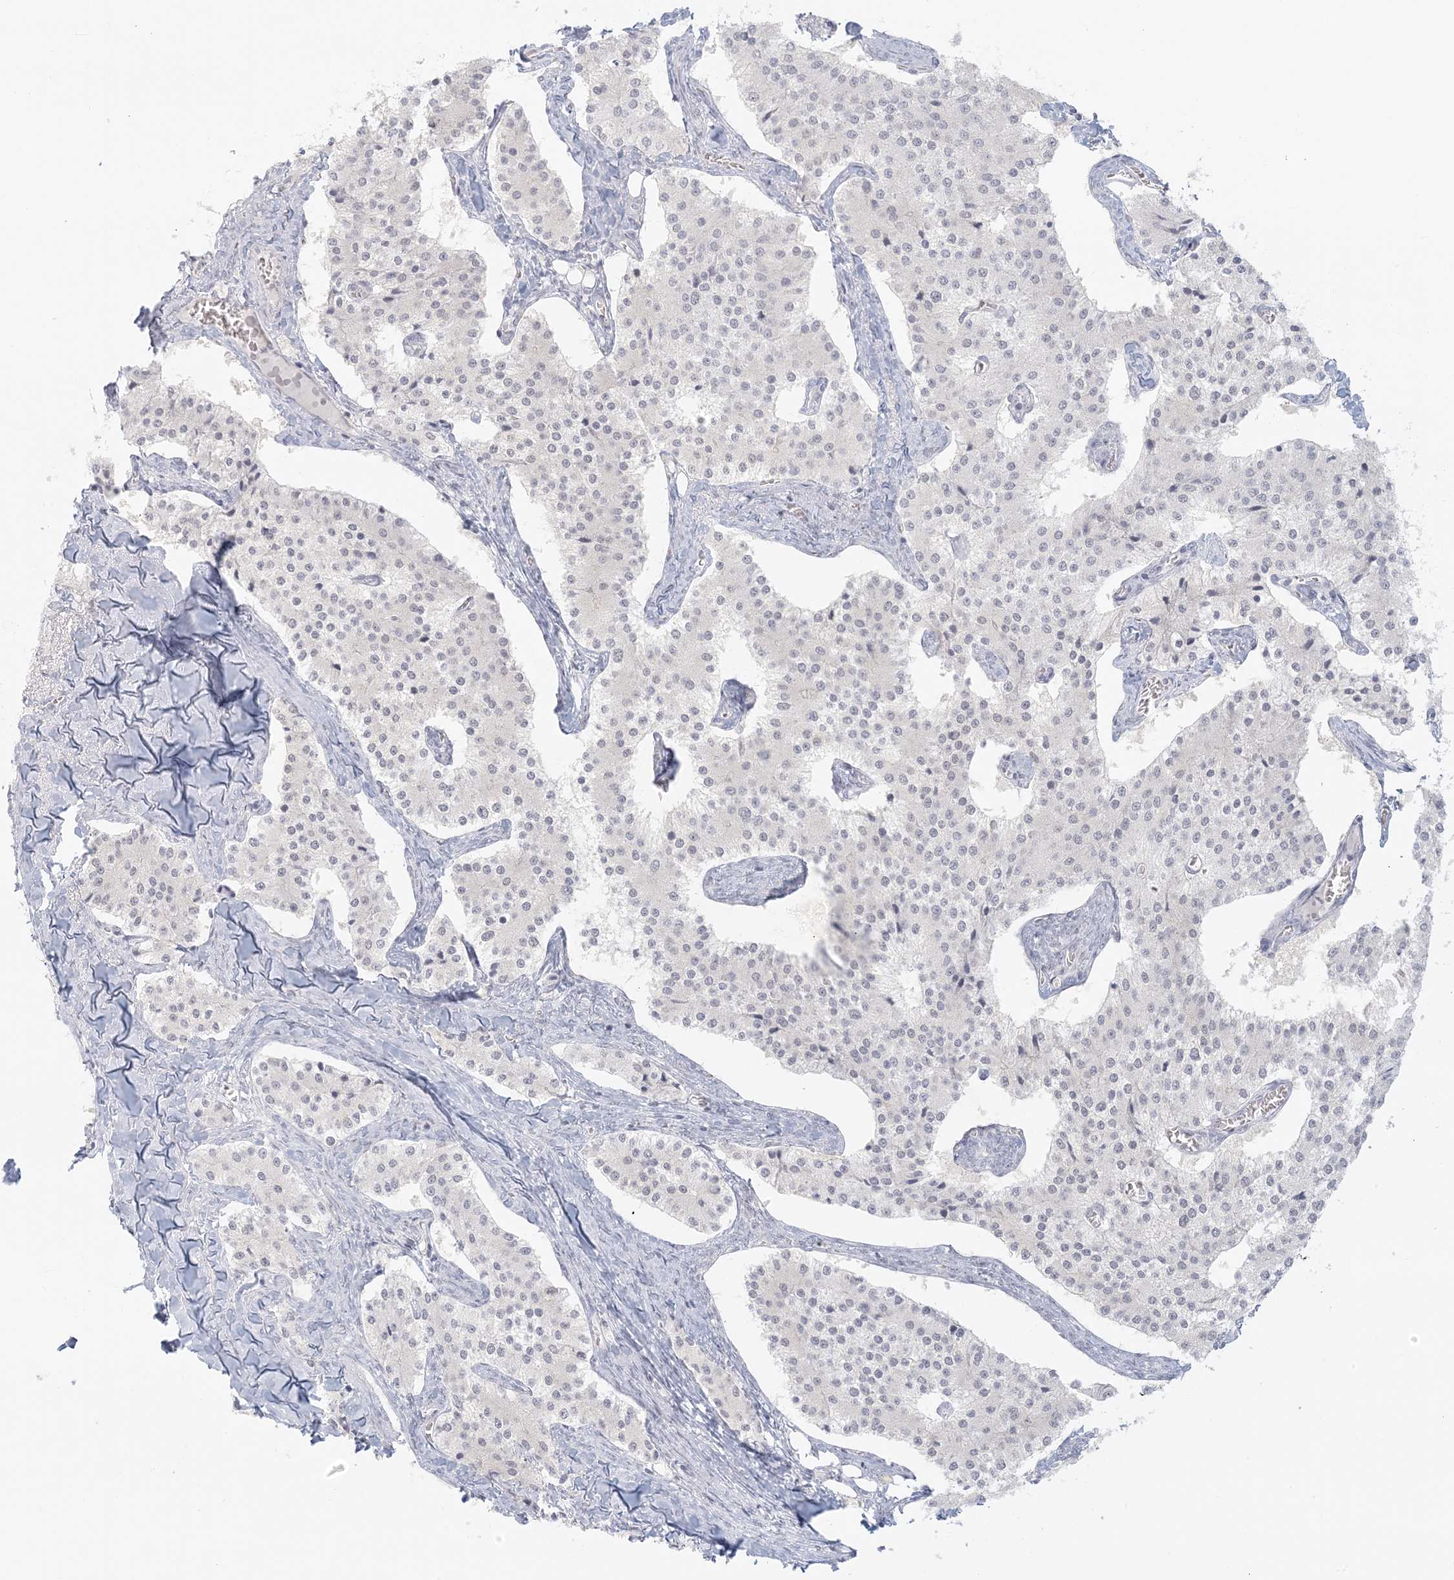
{"staining": {"intensity": "negative", "quantity": "none", "location": "none"}, "tissue": "carcinoid", "cell_type": "Tumor cells", "image_type": "cancer", "snomed": [{"axis": "morphology", "description": "Carcinoid, malignant, NOS"}, {"axis": "topography", "description": "Colon"}], "caption": "This is an IHC photomicrograph of human carcinoid. There is no expression in tumor cells.", "gene": "LIPT1", "patient": {"sex": "female", "age": 52}}